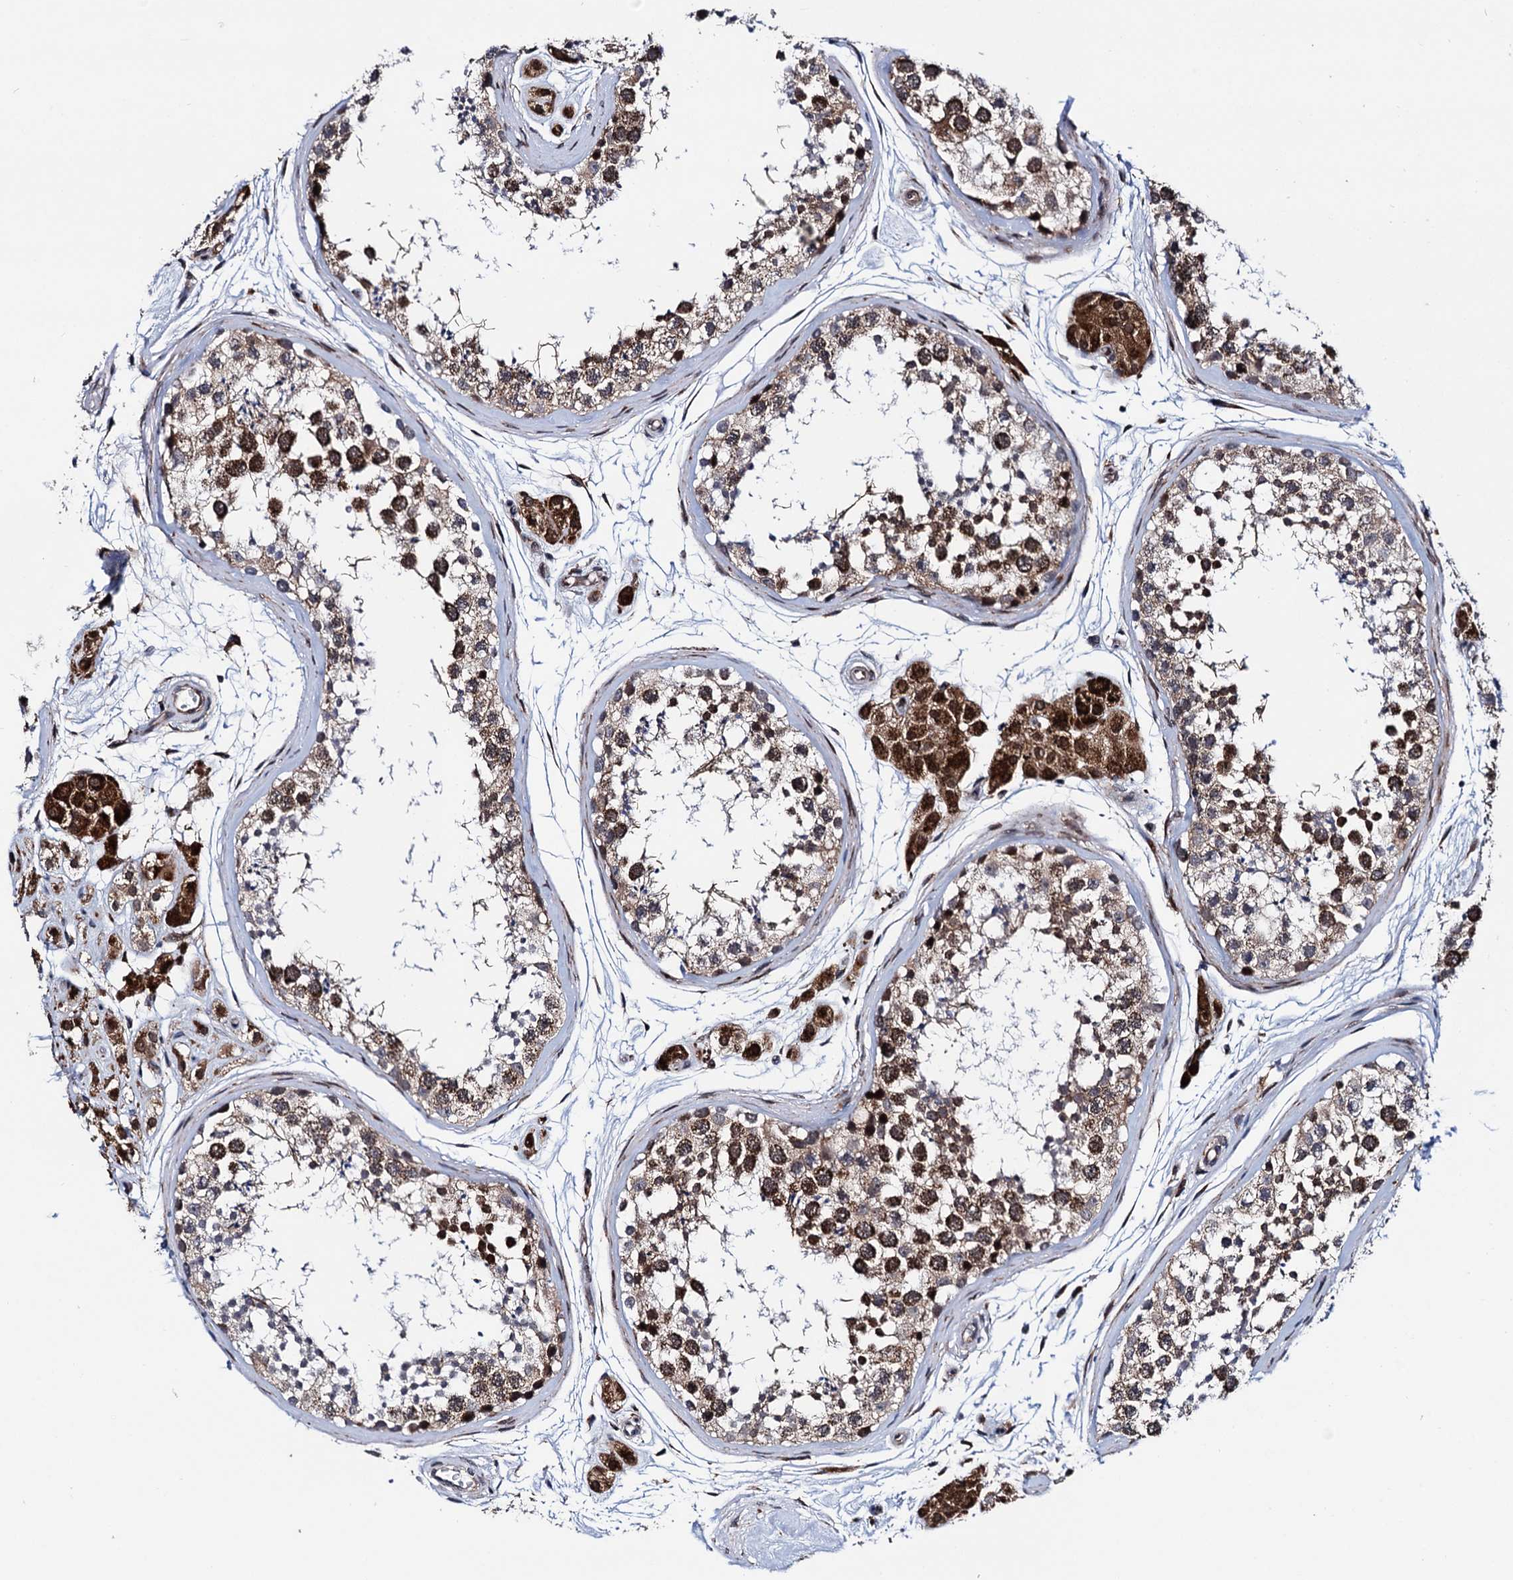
{"staining": {"intensity": "strong", "quantity": ">75%", "location": "cytoplasmic/membranous"}, "tissue": "testis", "cell_type": "Cells in seminiferous ducts", "image_type": "normal", "snomed": [{"axis": "morphology", "description": "Normal tissue, NOS"}, {"axis": "topography", "description": "Testis"}], "caption": "Approximately >75% of cells in seminiferous ducts in normal testis reveal strong cytoplasmic/membranous protein staining as visualized by brown immunohistochemical staining.", "gene": "COA4", "patient": {"sex": "male", "age": 56}}